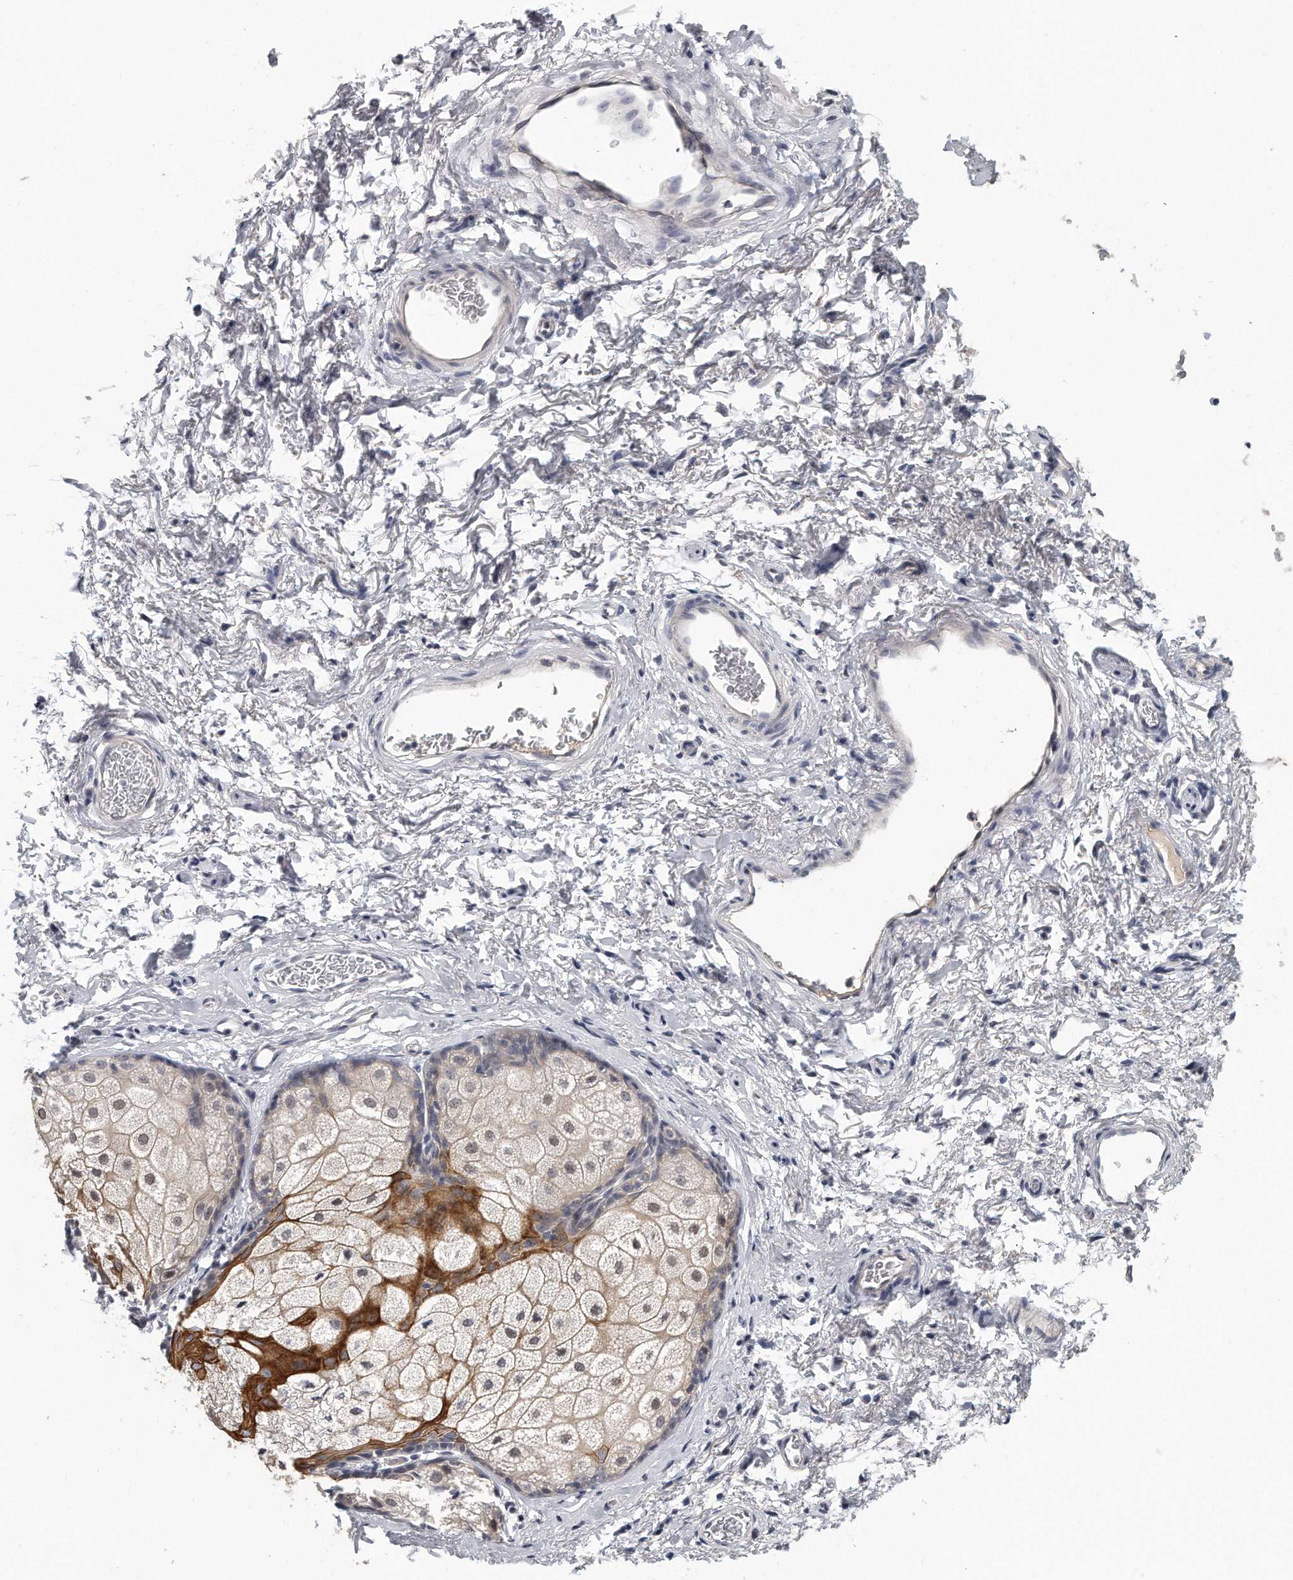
{"staining": {"intensity": "moderate", "quantity": "<25%", "location": "cytoplasmic/membranous"}, "tissue": "skin", "cell_type": "Epidermal cells", "image_type": "normal", "snomed": [{"axis": "morphology", "description": "Normal tissue, NOS"}, {"axis": "topography", "description": "Vulva"}], "caption": "DAB (3,3'-diaminobenzidine) immunohistochemical staining of benign human skin reveals moderate cytoplasmic/membranous protein positivity in approximately <25% of epidermal cells.", "gene": "KLHL7", "patient": {"sex": "female", "age": 66}}